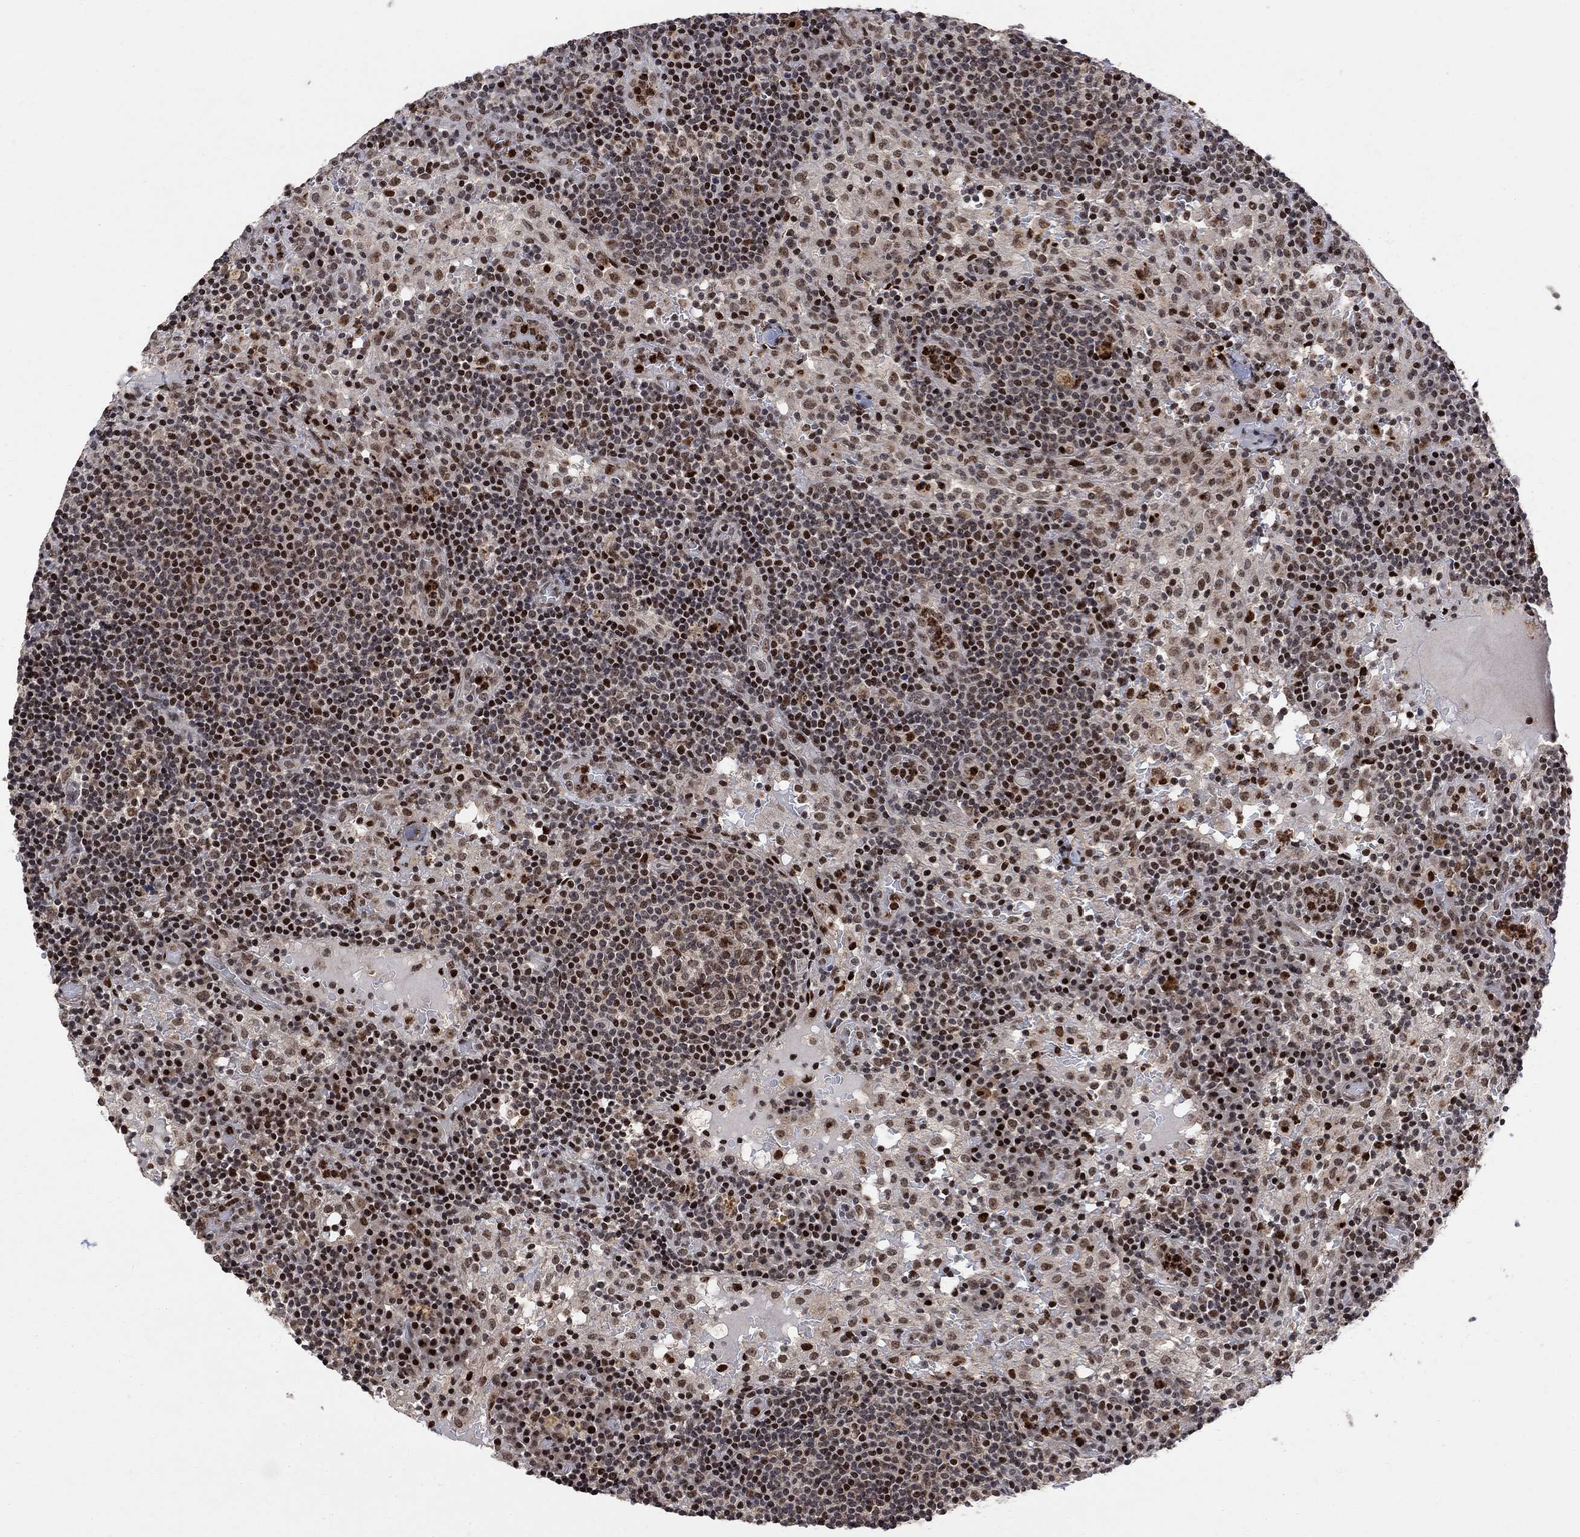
{"staining": {"intensity": "strong", "quantity": "<25%", "location": "nuclear"}, "tissue": "lymph node", "cell_type": "Germinal center cells", "image_type": "normal", "snomed": [{"axis": "morphology", "description": "Normal tissue, NOS"}, {"axis": "topography", "description": "Lymph node"}], "caption": "Lymph node stained for a protein demonstrates strong nuclear positivity in germinal center cells. The staining was performed using DAB (3,3'-diaminobenzidine) to visualize the protein expression in brown, while the nuclei were stained in blue with hematoxylin (Magnification: 20x).", "gene": "E4F1", "patient": {"sex": "male", "age": 62}}